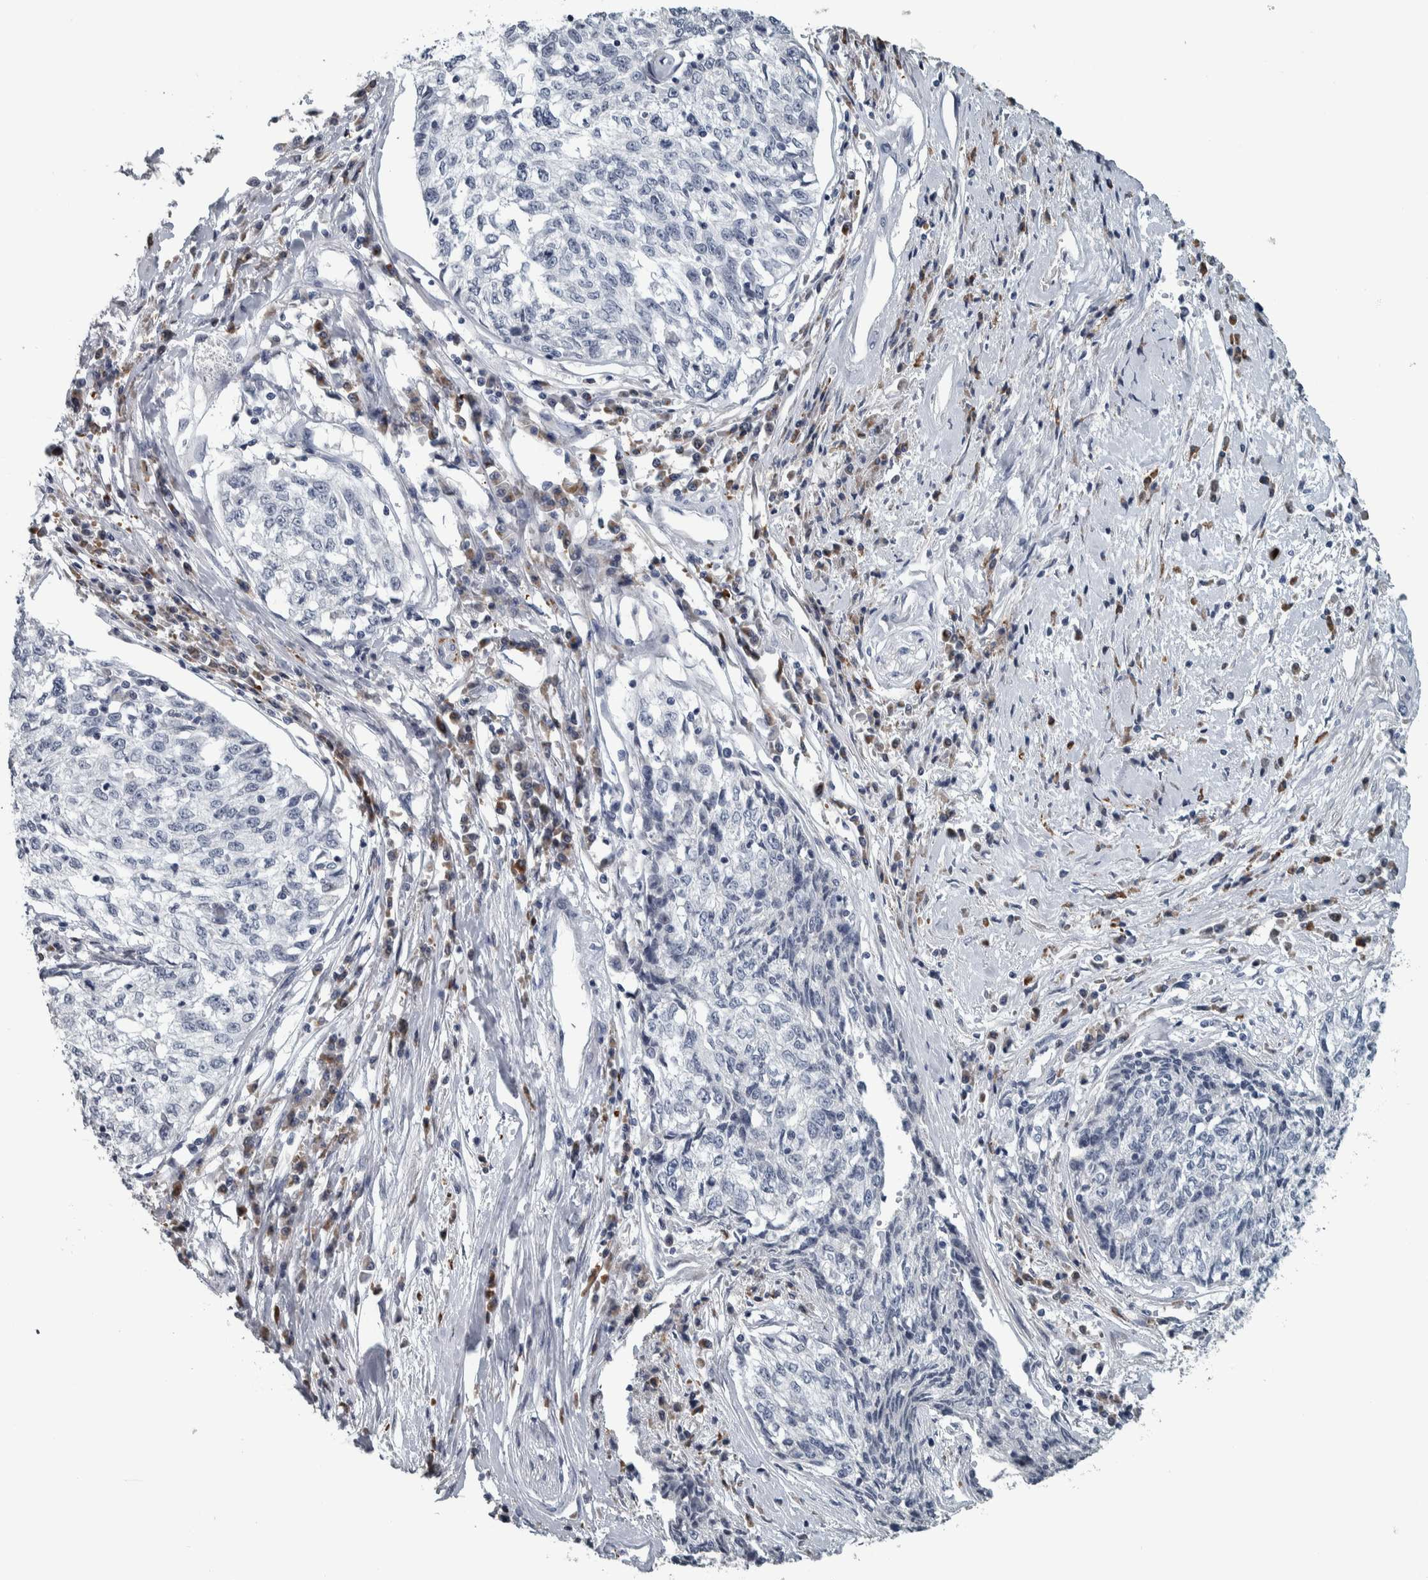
{"staining": {"intensity": "negative", "quantity": "none", "location": "none"}, "tissue": "cervical cancer", "cell_type": "Tumor cells", "image_type": "cancer", "snomed": [{"axis": "morphology", "description": "Squamous cell carcinoma, NOS"}, {"axis": "topography", "description": "Cervix"}], "caption": "Tumor cells are negative for brown protein staining in cervical squamous cell carcinoma. (DAB (3,3'-diaminobenzidine) IHC visualized using brightfield microscopy, high magnification).", "gene": "CAVIN4", "patient": {"sex": "female", "age": 57}}